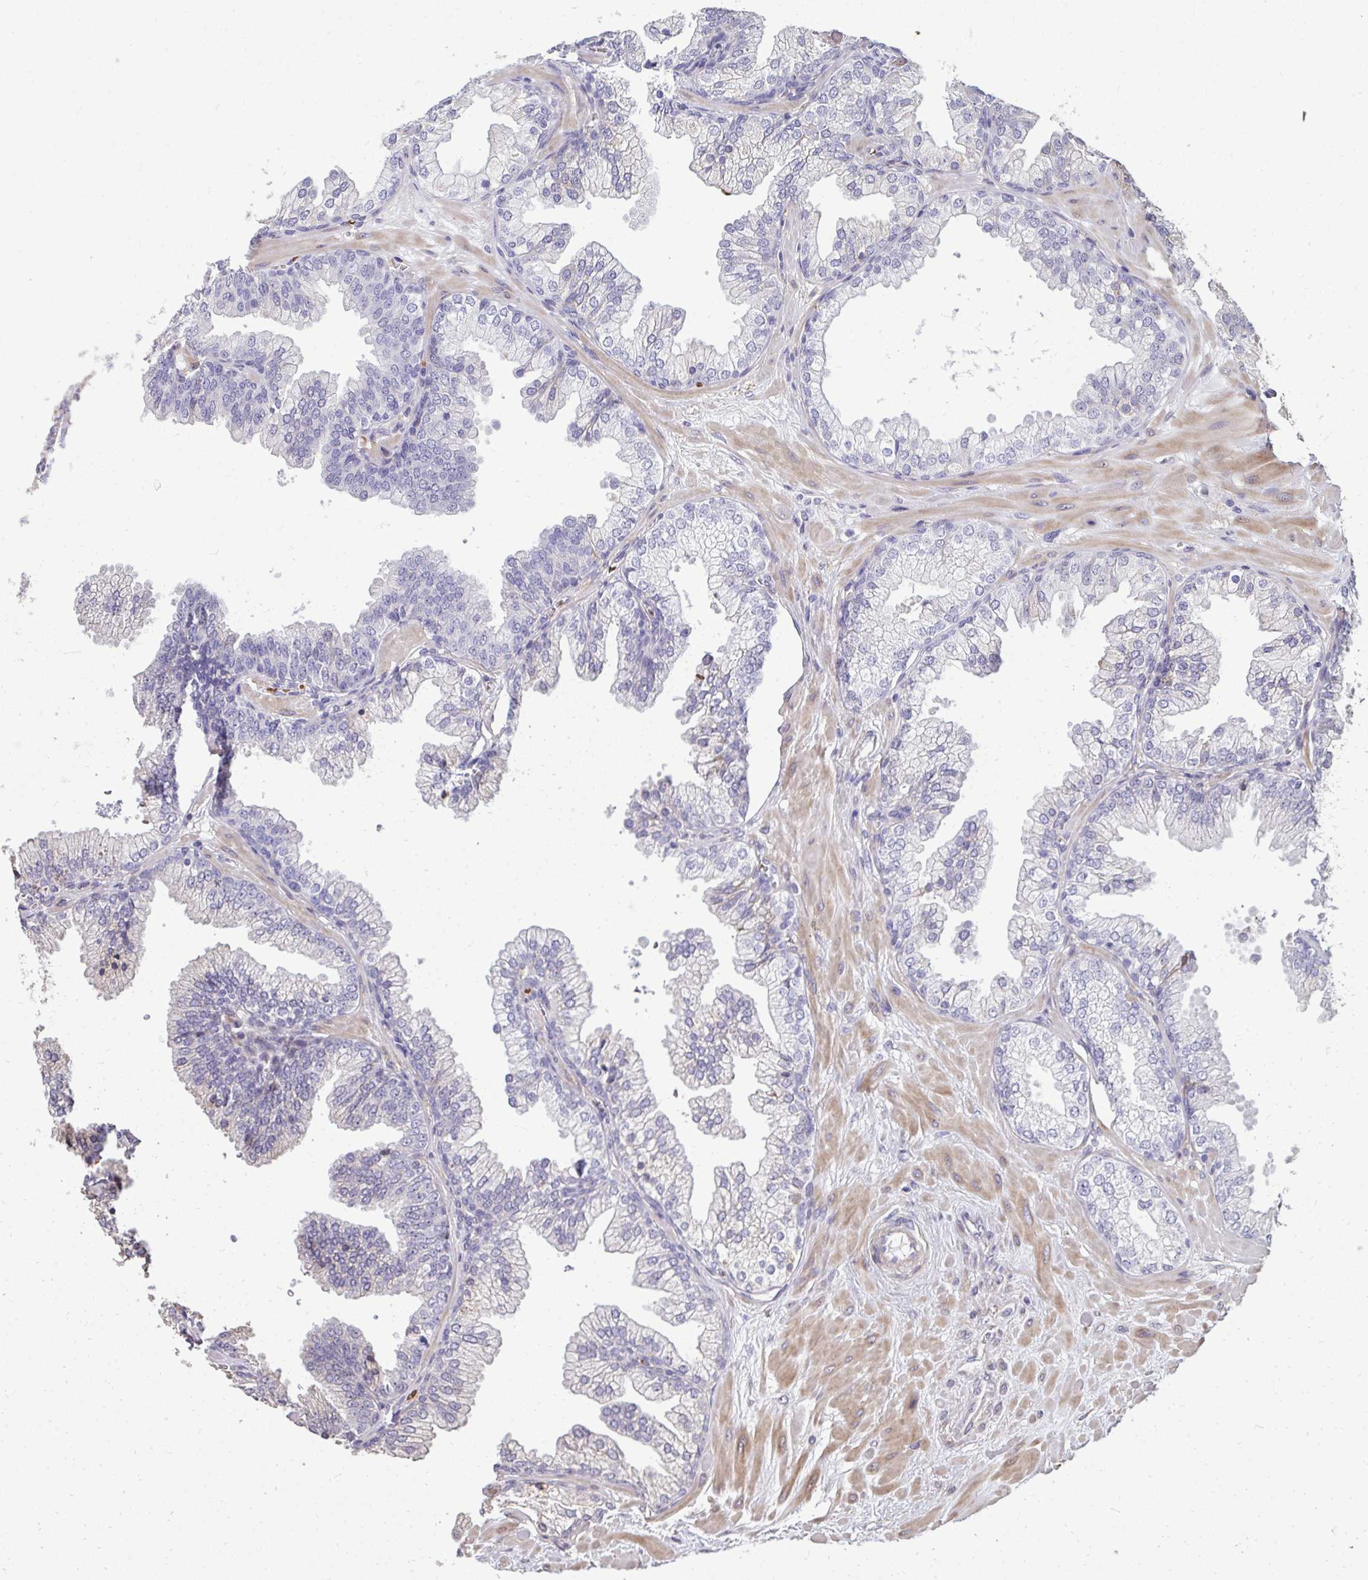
{"staining": {"intensity": "negative", "quantity": "none", "location": "none"}, "tissue": "prostate", "cell_type": "Glandular cells", "image_type": "normal", "snomed": [{"axis": "morphology", "description": "Normal tissue, NOS"}, {"axis": "topography", "description": "Prostate"}, {"axis": "topography", "description": "Peripheral nerve tissue"}], "caption": "Immunohistochemistry micrograph of normal prostate: prostate stained with DAB demonstrates no significant protein expression in glandular cells. (DAB immunohistochemistry with hematoxylin counter stain).", "gene": "FIBCD1", "patient": {"sex": "male", "age": 61}}